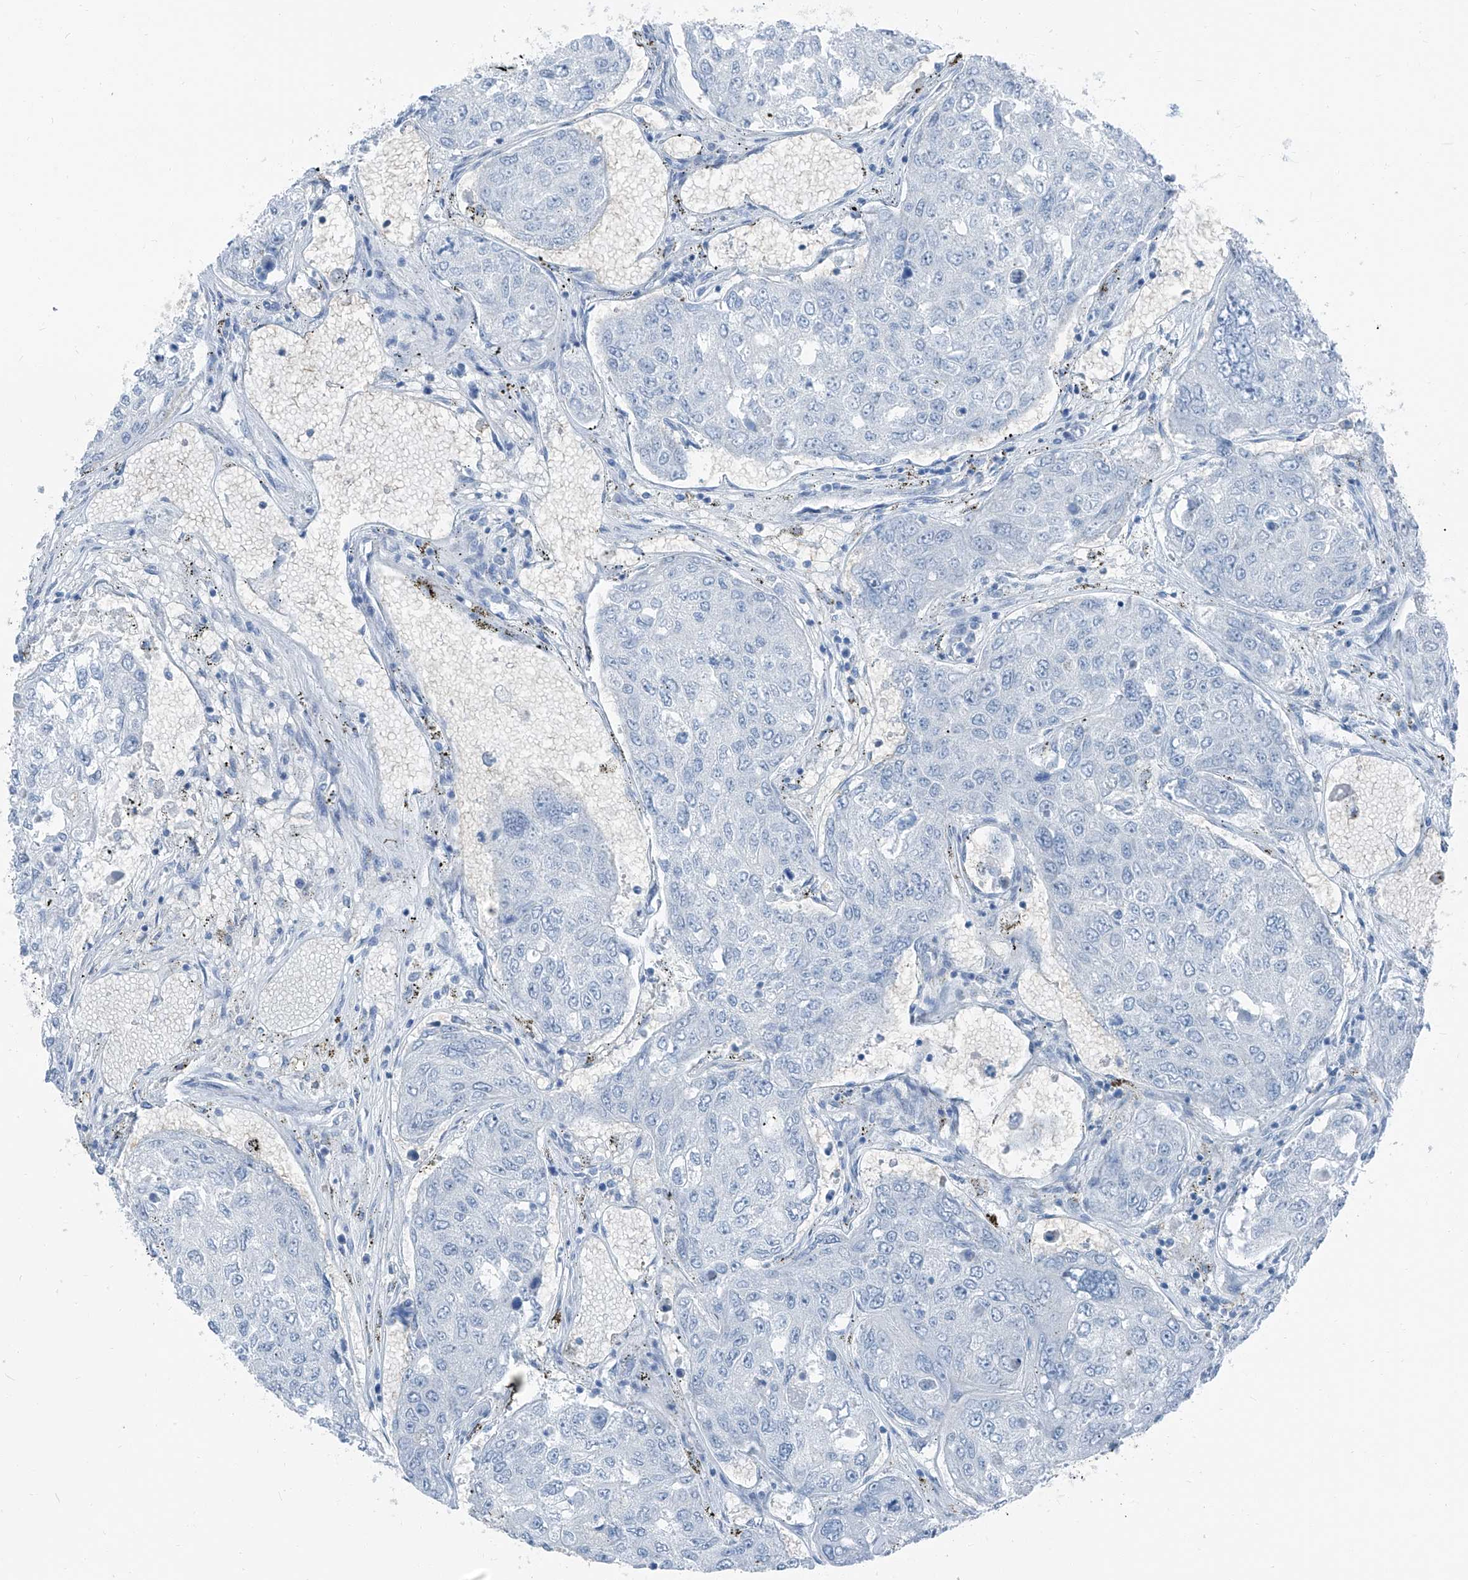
{"staining": {"intensity": "negative", "quantity": "none", "location": "none"}, "tissue": "urothelial cancer", "cell_type": "Tumor cells", "image_type": "cancer", "snomed": [{"axis": "morphology", "description": "Urothelial carcinoma, High grade"}, {"axis": "topography", "description": "Lymph node"}, {"axis": "topography", "description": "Urinary bladder"}], "caption": "Immunohistochemical staining of human high-grade urothelial carcinoma displays no significant staining in tumor cells. The staining was performed using DAB (3,3'-diaminobenzidine) to visualize the protein expression in brown, while the nuclei were stained in blue with hematoxylin (Magnification: 20x).", "gene": "RGN", "patient": {"sex": "male", "age": 51}}